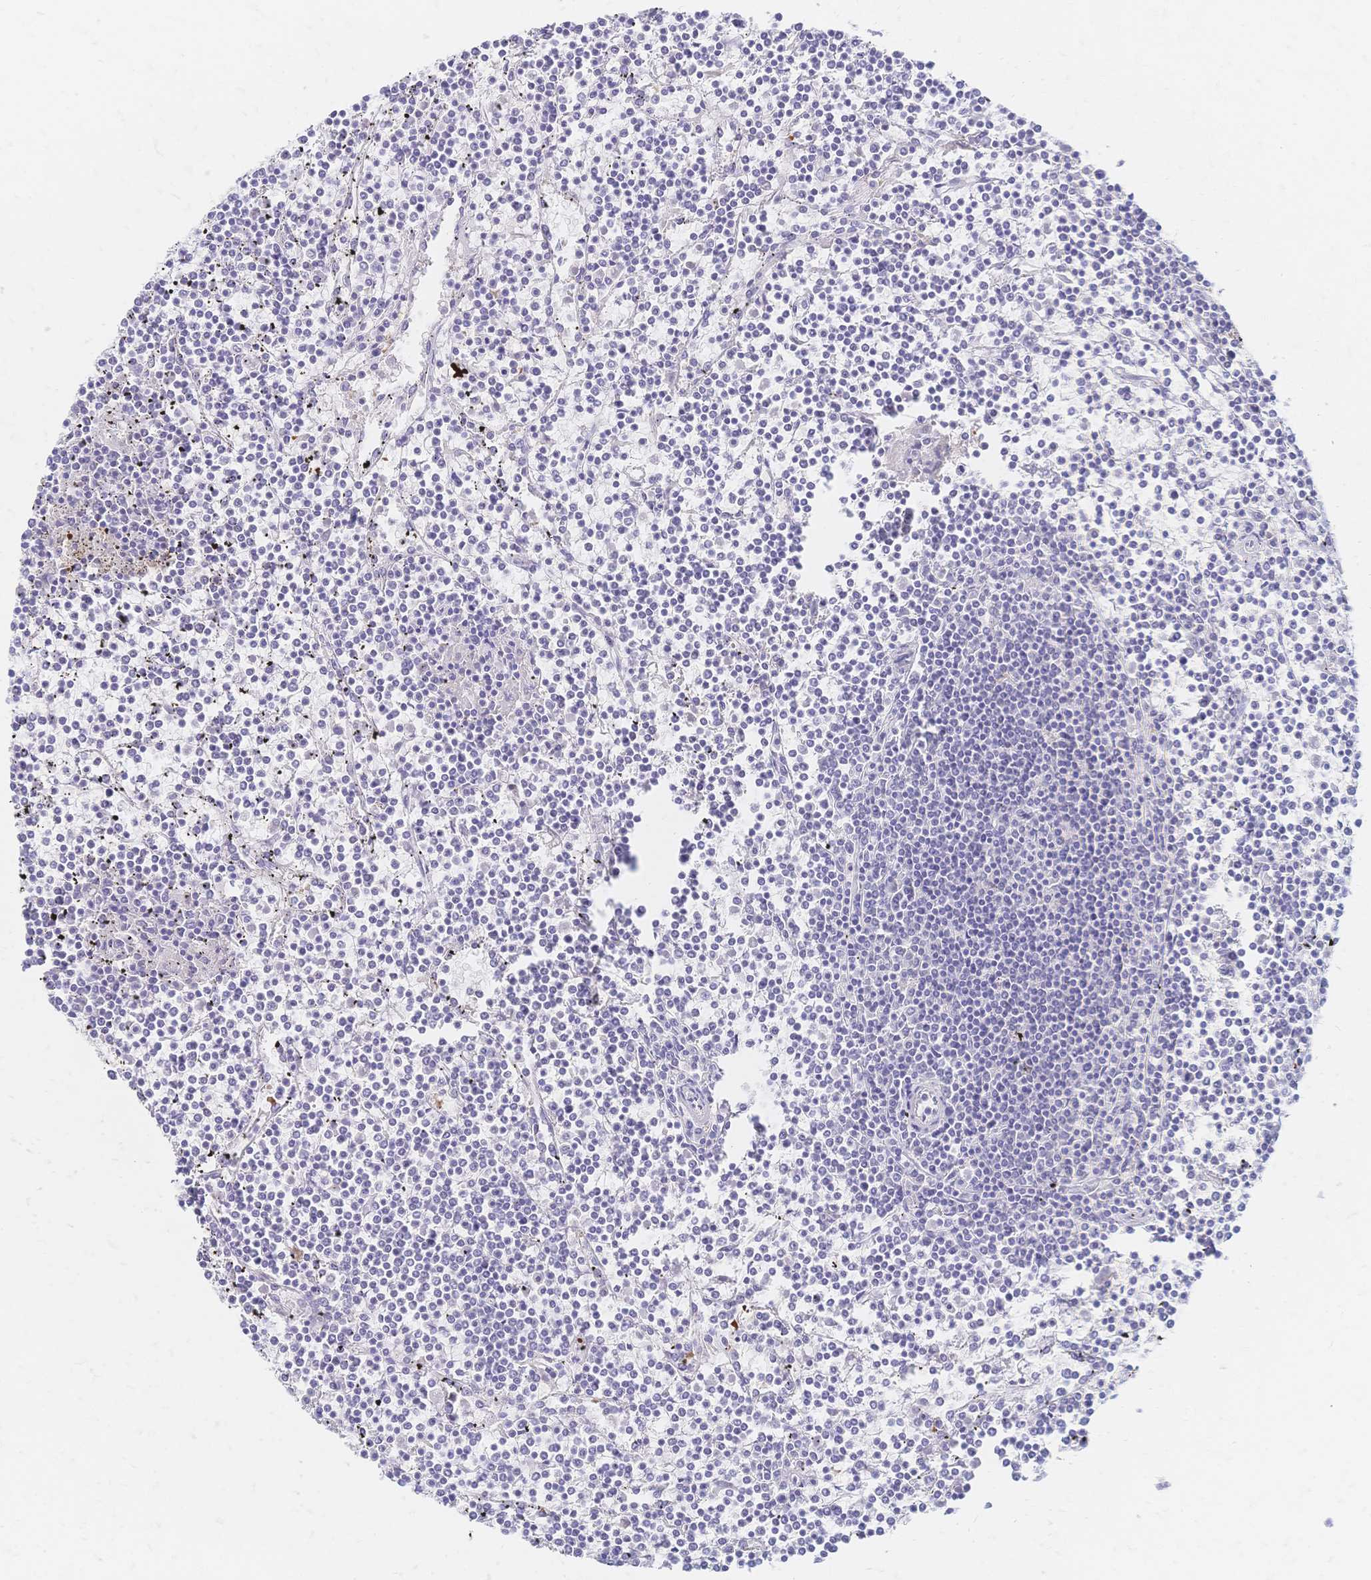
{"staining": {"intensity": "negative", "quantity": "none", "location": "none"}, "tissue": "lymphoma", "cell_type": "Tumor cells", "image_type": "cancer", "snomed": [{"axis": "morphology", "description": "Malignant lymphoma, non-Hodgkin's type, Low grade"}, {"axis": "topography", "description": "Spleen"}], "caption": "DAB (3,3'-diaminobenzidine) immunohistochemical staining of human lymphoma shows no significant staining in tumor cells.", "gene": "PSORS1C2", "patient": {"sex": "female", "age": 19}}